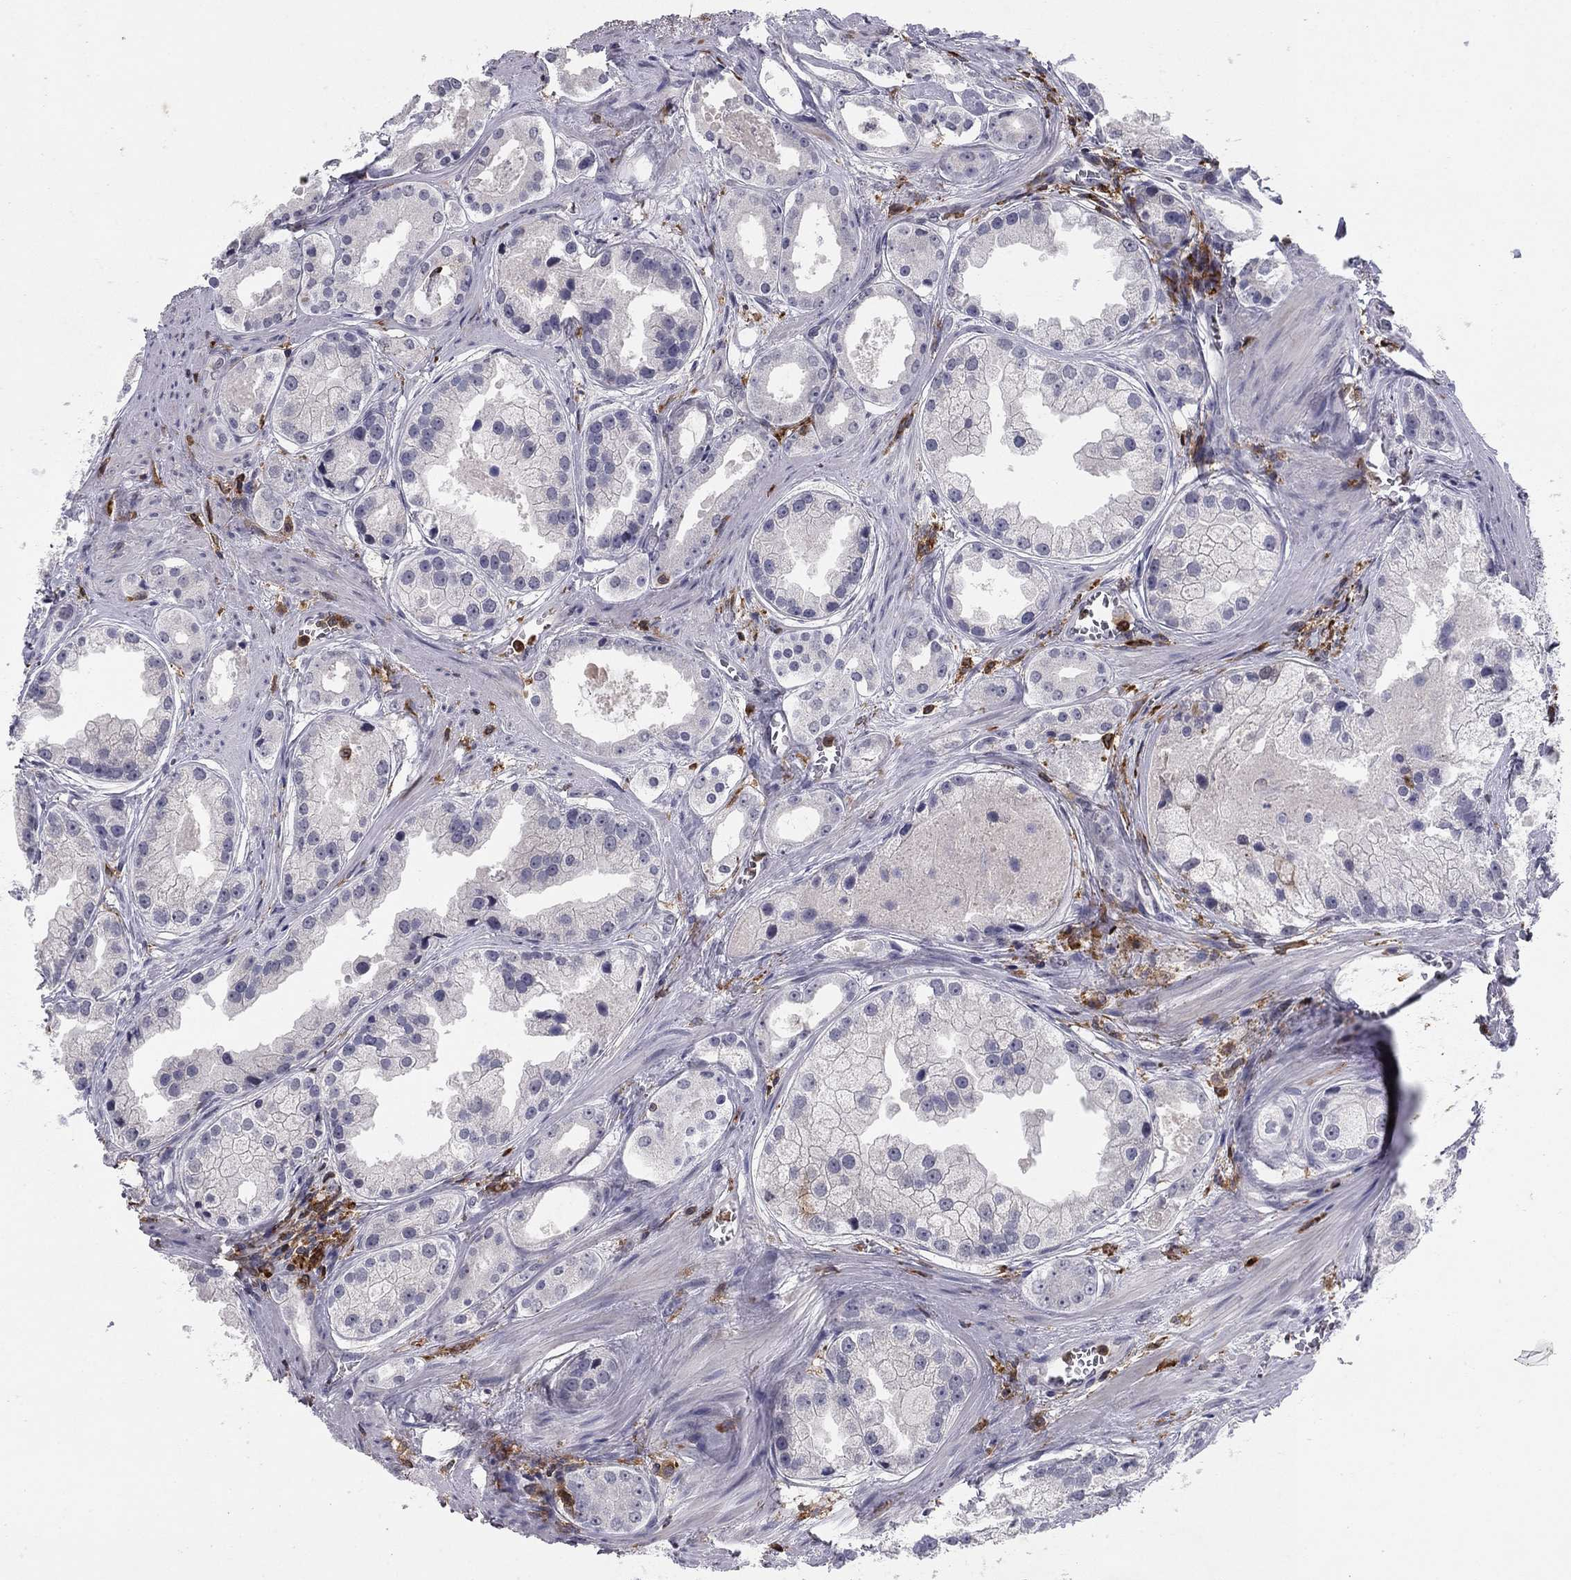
{"staining": {"intensity": "negative", "quantity": "none", "location": "none"}, "tissue": "prostate cancer", "cell_type": "Tumor cells", "image_type": "cancer", "snomed": [{"axis": "morphology", "description": "Adenocarcinoma, NOS"}, {"axis": "topography", "description": "Prostate"}], "caption": "The immunohistochemistry histopathology image has no significant positivity in tumor cells of prostate adenocarcinoma tissue. Brightfield microscopy of immunohistochemistry stained with DAB (3,3'-diaminobenzidine) (brown) and hematoxylin (blue), captured at high magnification.", "gene": "PLCB2", "patient": {"sex": "male", "age": 61}}